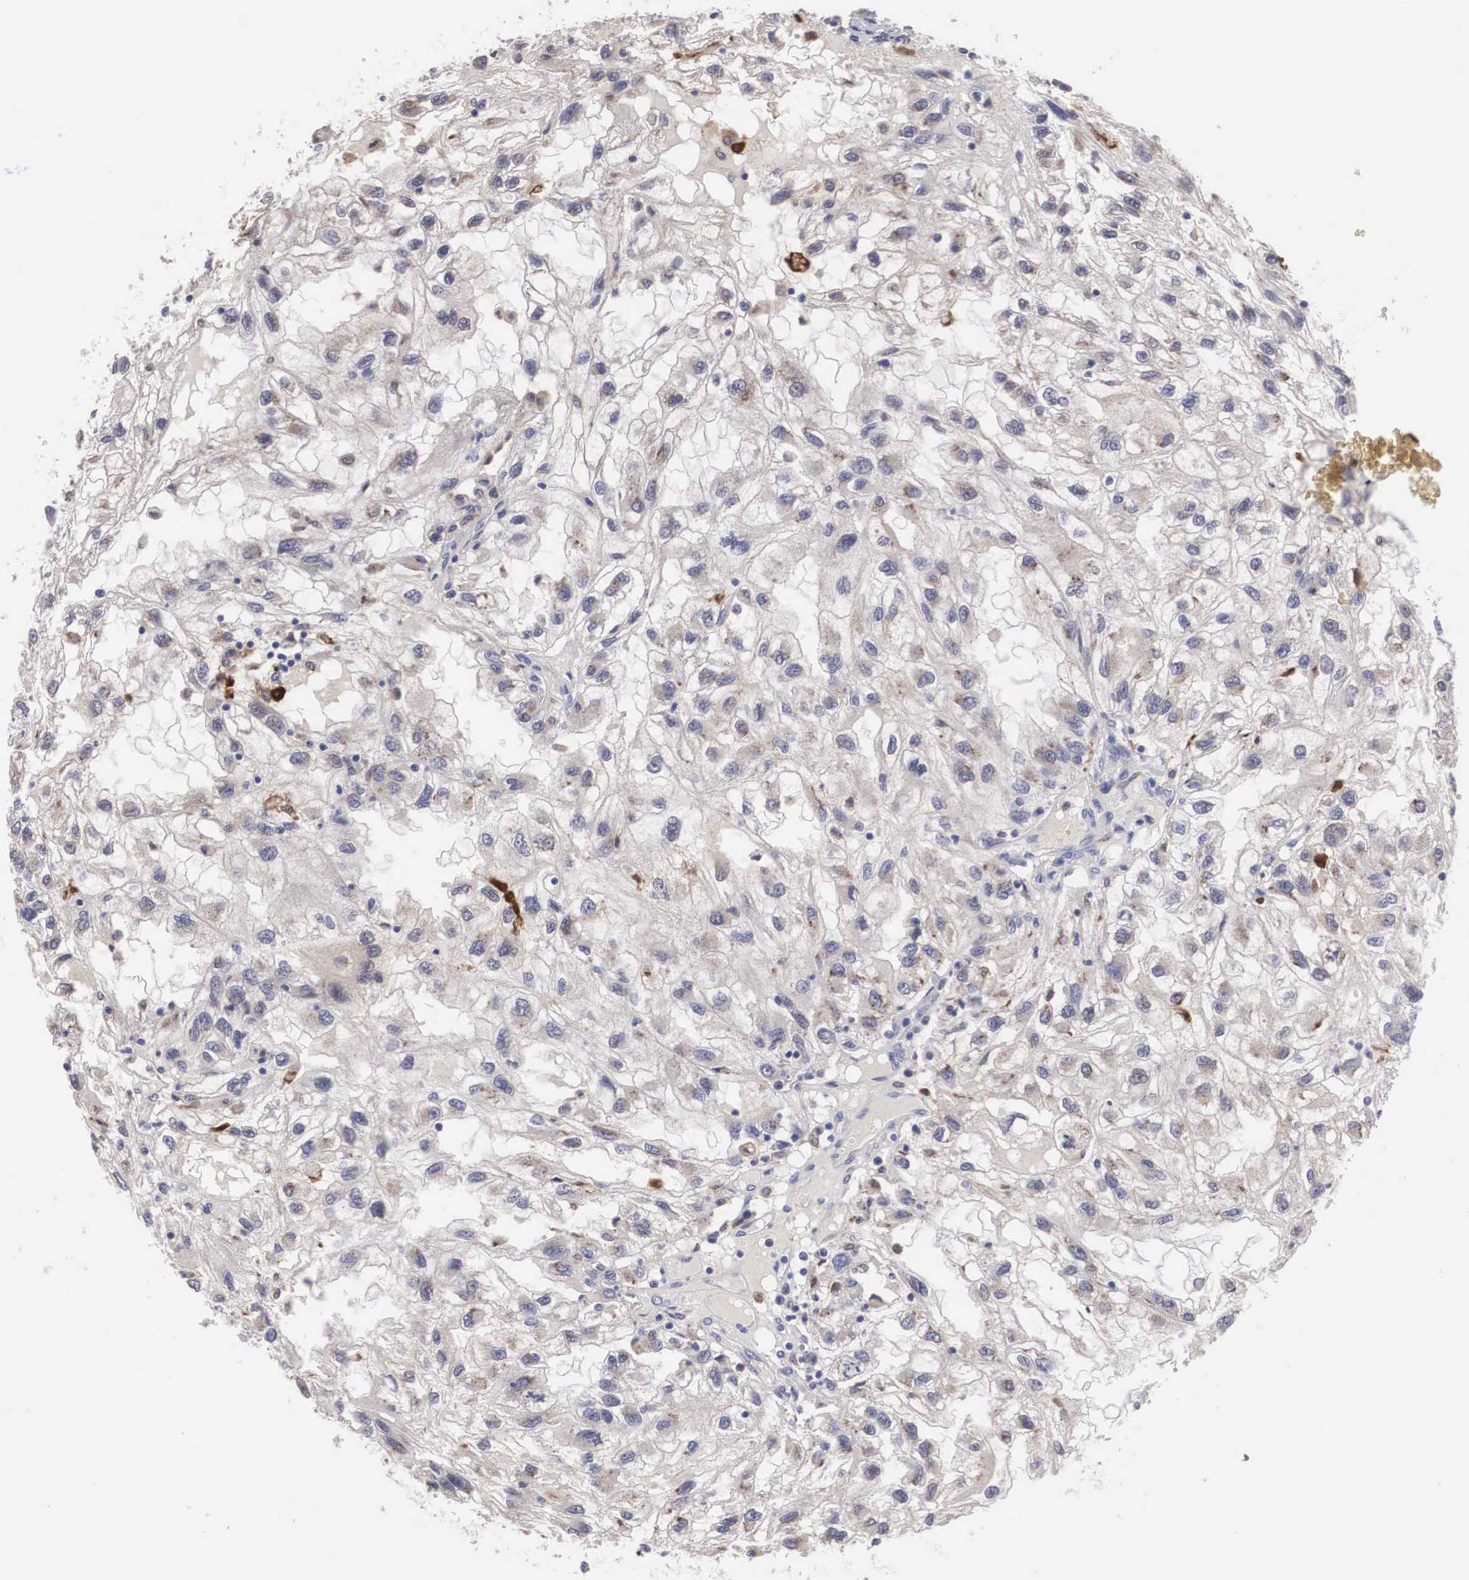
{"staining": {"intensity": "weak", "quantity": "25%-75%", "location": "cytoplasmic/membranous"}, "tissue": "renal cancer", "cell_type": "Tumor cells", "image_type": "cancer", "snomed": [{"axis": "morphology", "description": "Normal tissue, NOS"}, {"axis": "morphology", "description": "Adenocarcinoma, NOS"}, {"axis": "topography", "description": "Kidney"}], "caption": "This photomicrograph shows renal adenocarcinoma stained with immunohistochemistry to label a protein in brown. The cytoplasmic/membranous of tumor cells show weak positivity for the protein. Nuclei are counter-stained blue.", "gene": "HMOX1", "patient": {"sex": "male", "age": 71}}